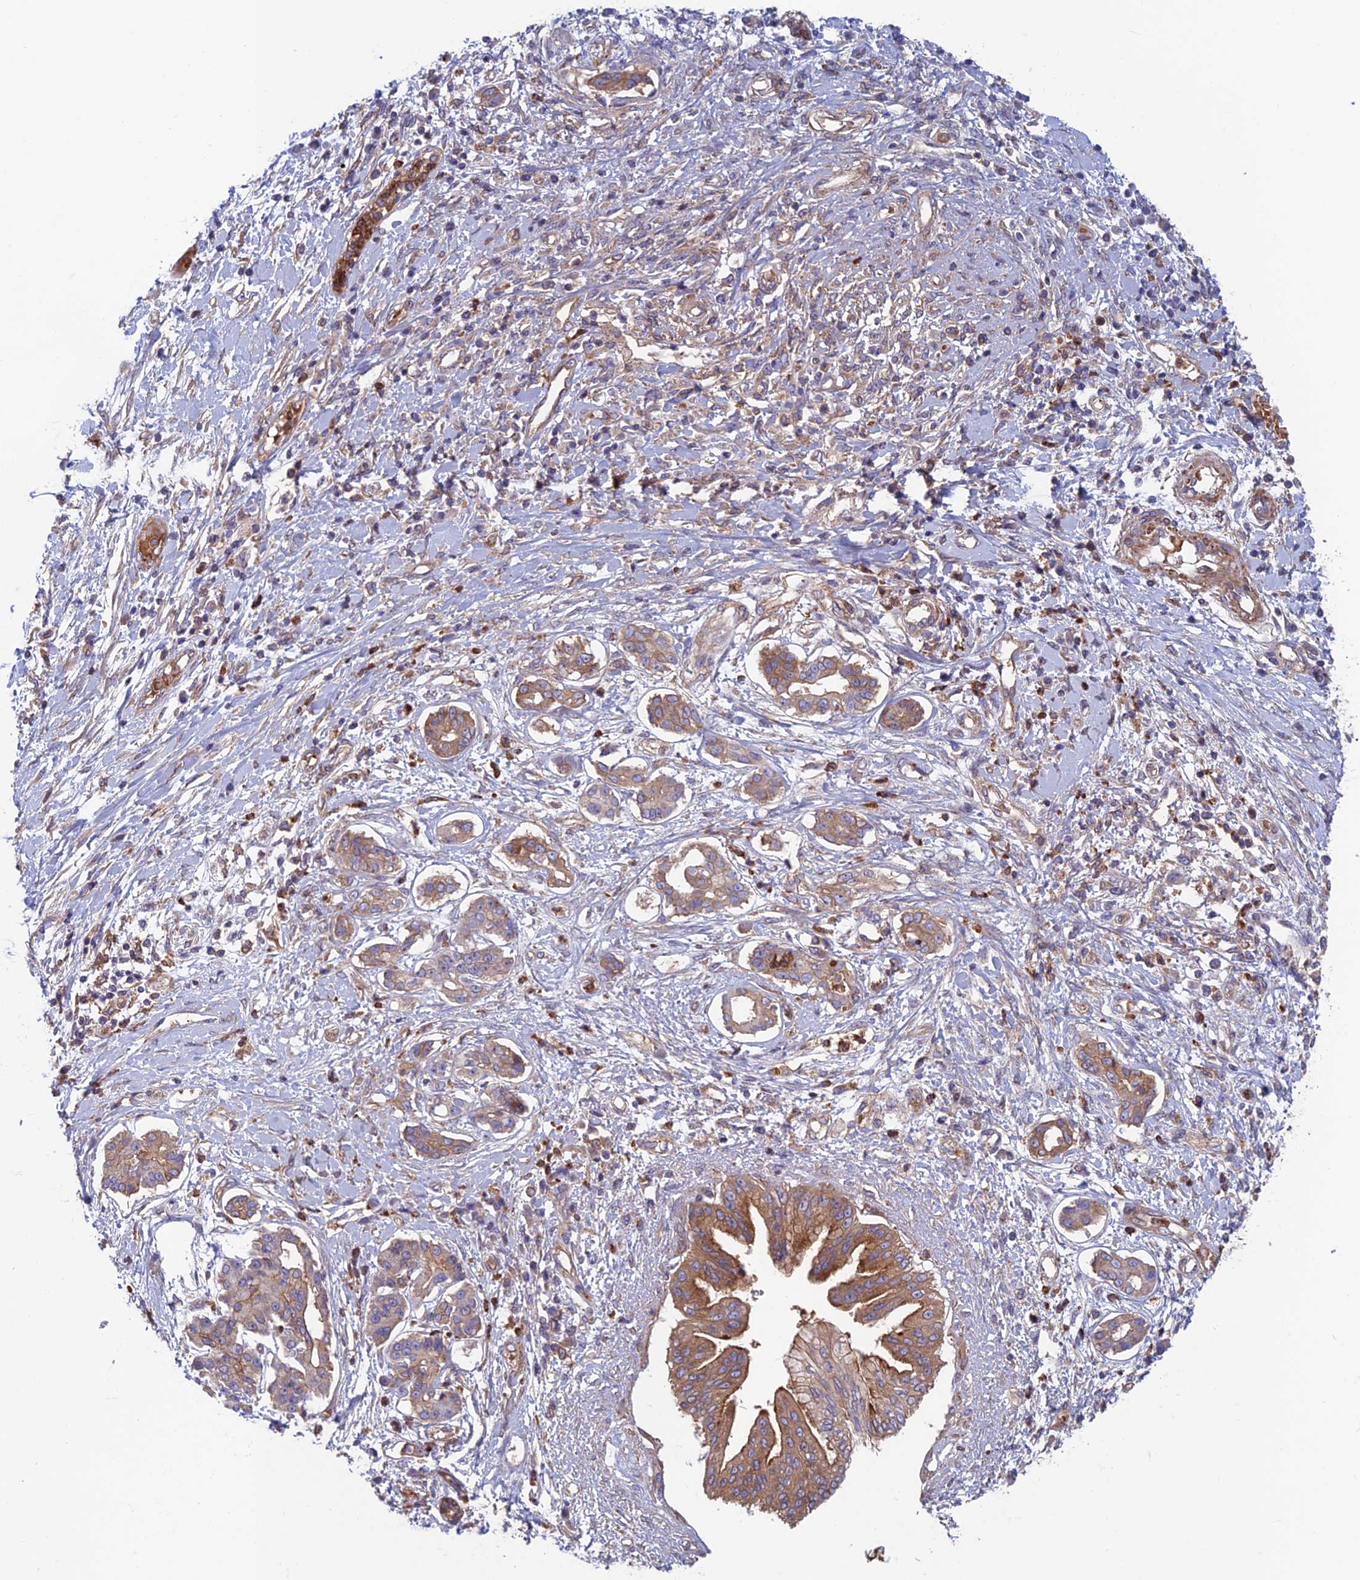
{"staining": {"intensity": "moderate", "quantity": ">75%", "location": "cytoplasmic/membranous"}, "tissue": "pancreatic cancer", "cell_type": "Tumor cells", "image_type": "cancer", "snomed": [{"axis": "morphology", "description": "Adenocarcinoma, NOS"}, {"axis": "topography", "description": "Pancreas"}], "caption": "Pancreatic adenocarcinoma stained with DAB (3,3'-diaminobenzidine) immunohistochemistry (IHC) reveals medium levels of moderate cytoplasmic/membranous positivity in about >75% of tumor cells.", "gene": "DNM1L", "patient": {"sex": "female", "age": 56}}